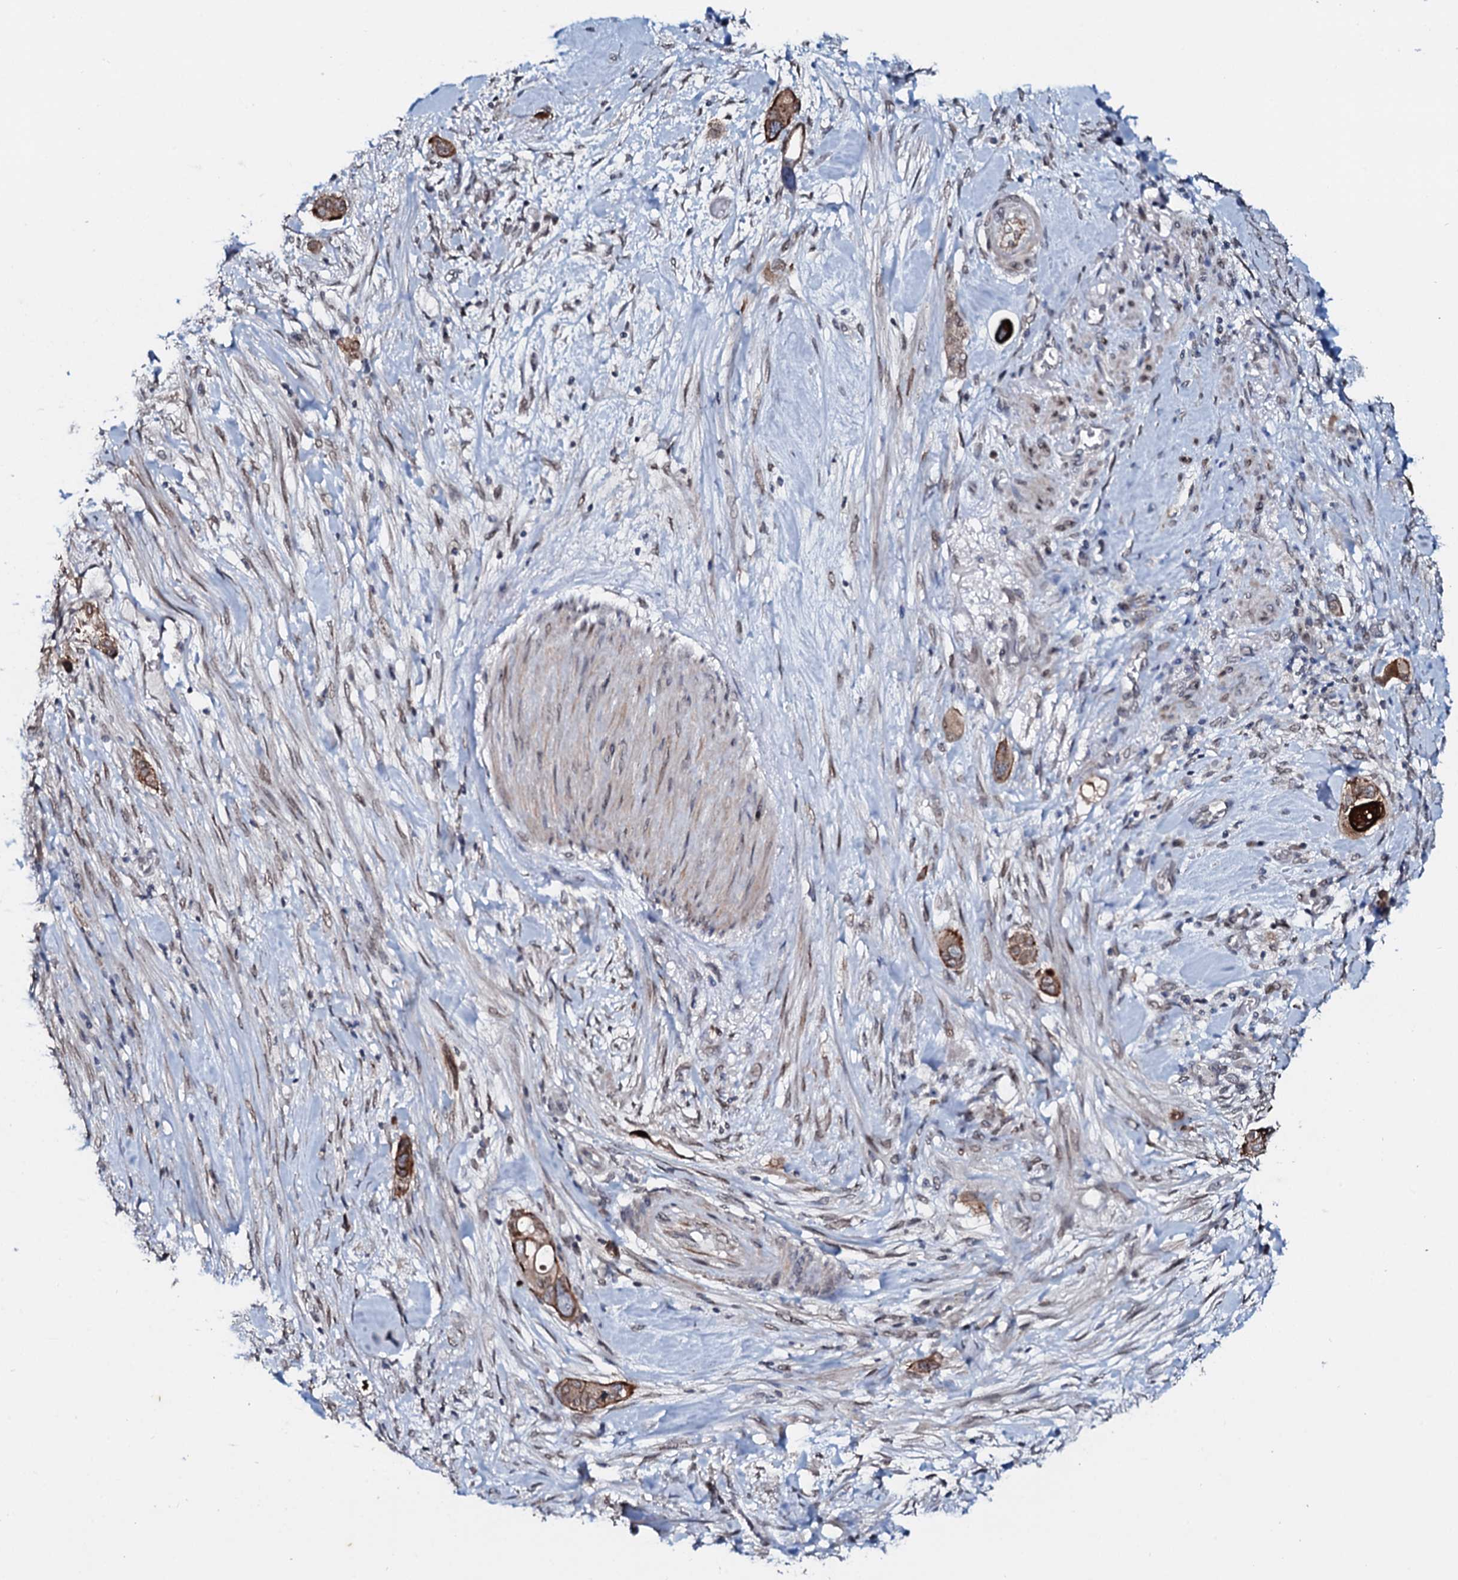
{"staining": {"intensity": "strong", "quantity": ">75%", "location": "cytoplasmic/membranous"}, "tissue": "pancreatic cancer", "cell_type": "Tumor cells", "image_type": "cancer", "snomed": [{"axis": "morphology", "description": "Adenocarcinoma, NOS"}, {"axis": "topography", "description": "Pancreas"}], "caption": "Immunohistochemistry (IHC) image of neoplastic tissue: pancreatic adenocarcinoma stained using immunohistochemistry (IHC) shows high levels of strong protein expression localized specifically in the cytoplasmic/membranous of tumor cells, appearing as a cytoplasmic/membranous brown color.", "gene": "SNTA1", "patient": {"sex": "male", "age": 68}}